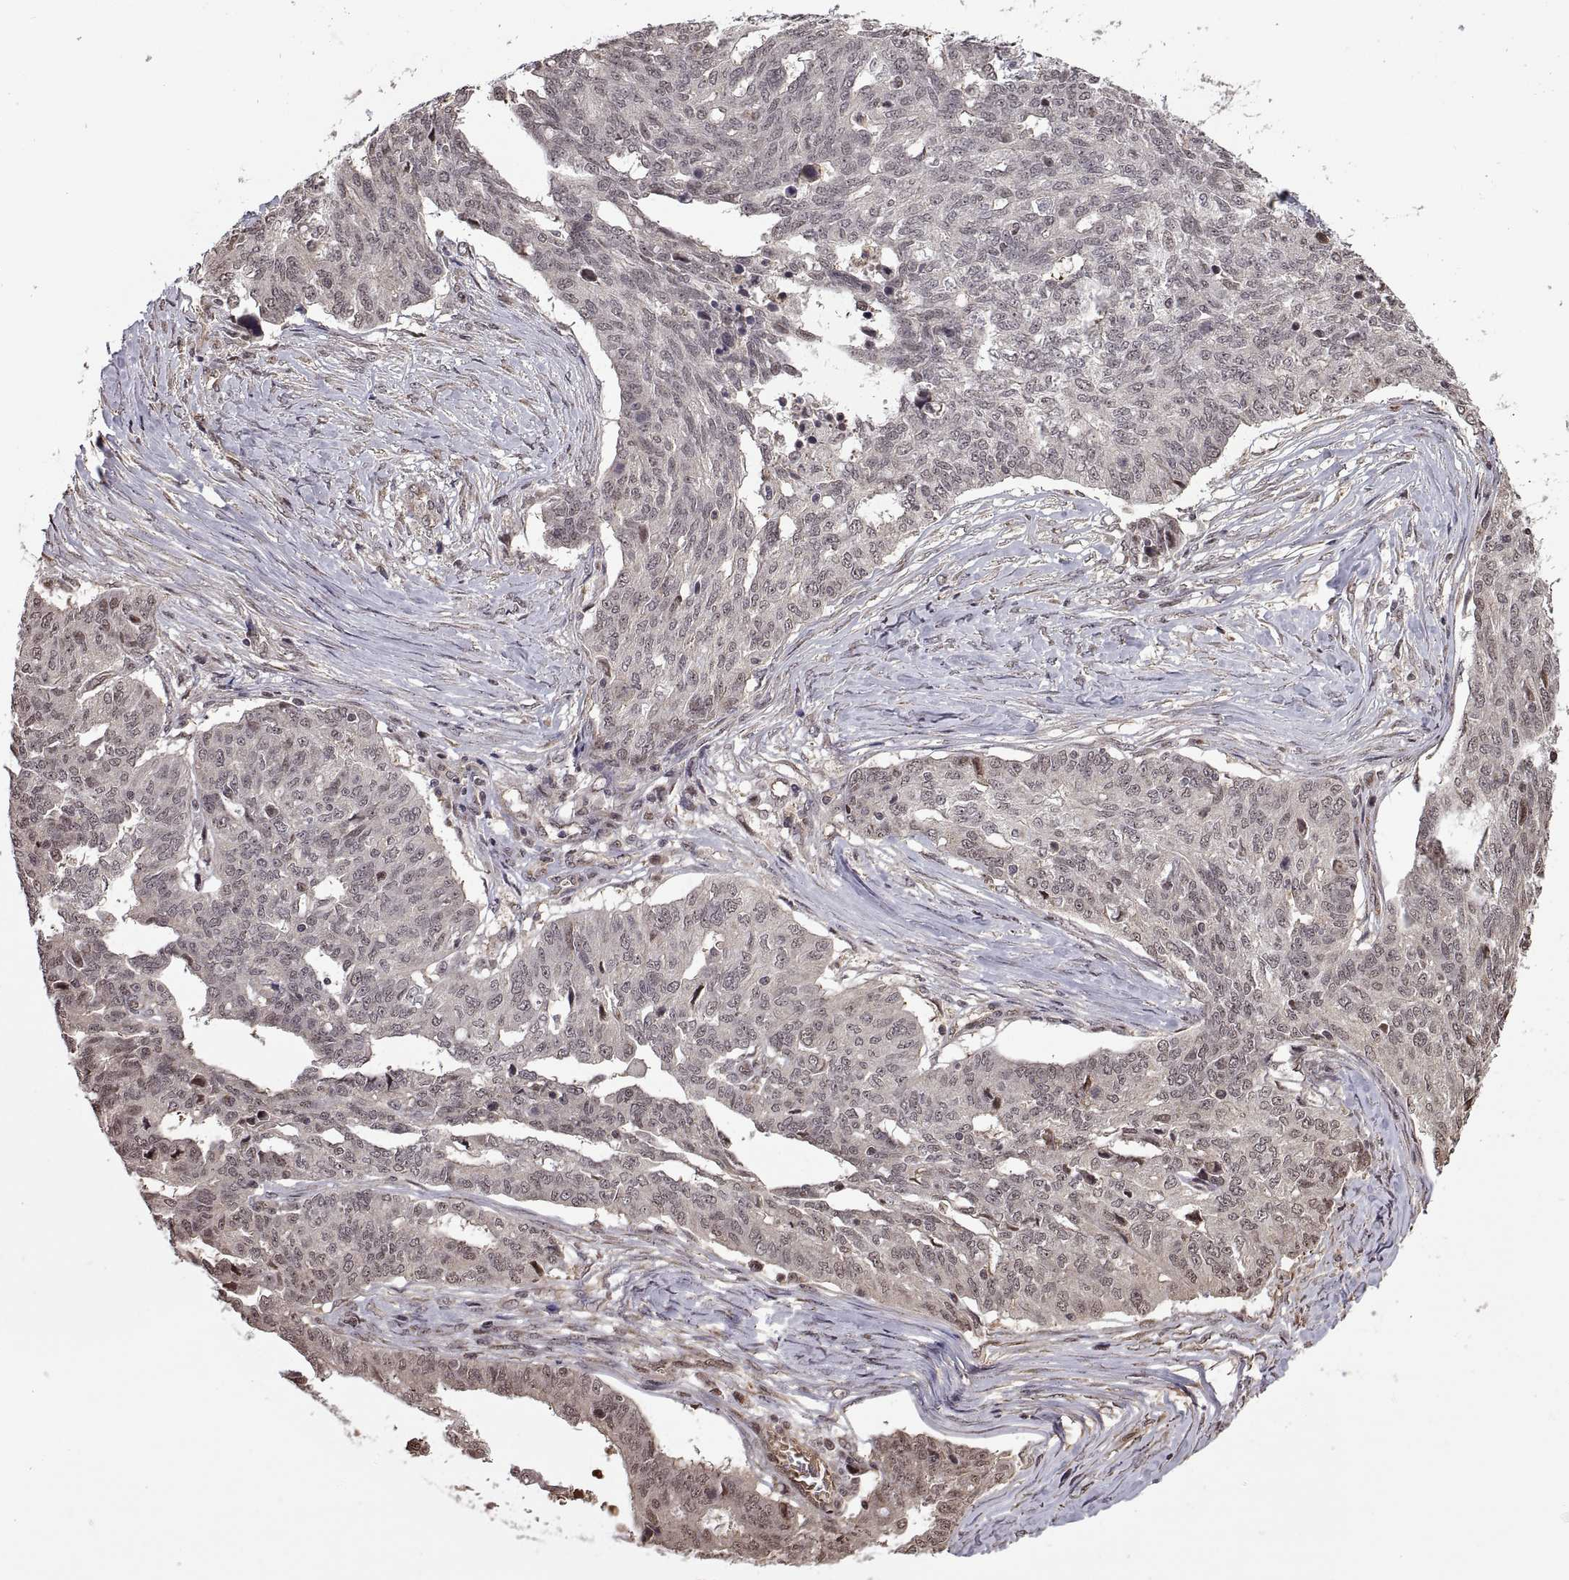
{"staining": {"intensity": "negative", "quantity": "none", "location": "none"}, "tissue": "ovarian cancer", "cell_type": "Tumor cells", "image_type": "cancer", "snomed": [{"axis": "morphology", "description": "Cystadenocarcinoma, serous, NOS"}, {"axis": "topography", "description": "Ovary"}], "caption": "Ovarian cancer was stained to show a protein in brown. There is no significant staining in tumor cells. The staining was performed using DAB (3,3'-diaminobenzidine) to visualize the protein expression in brown, while the nuclei were stained in blue with hematoxylin (Magnification: 20x).", "gene": "ARRB1", "patient": {"sex": "female", "age": 67}}